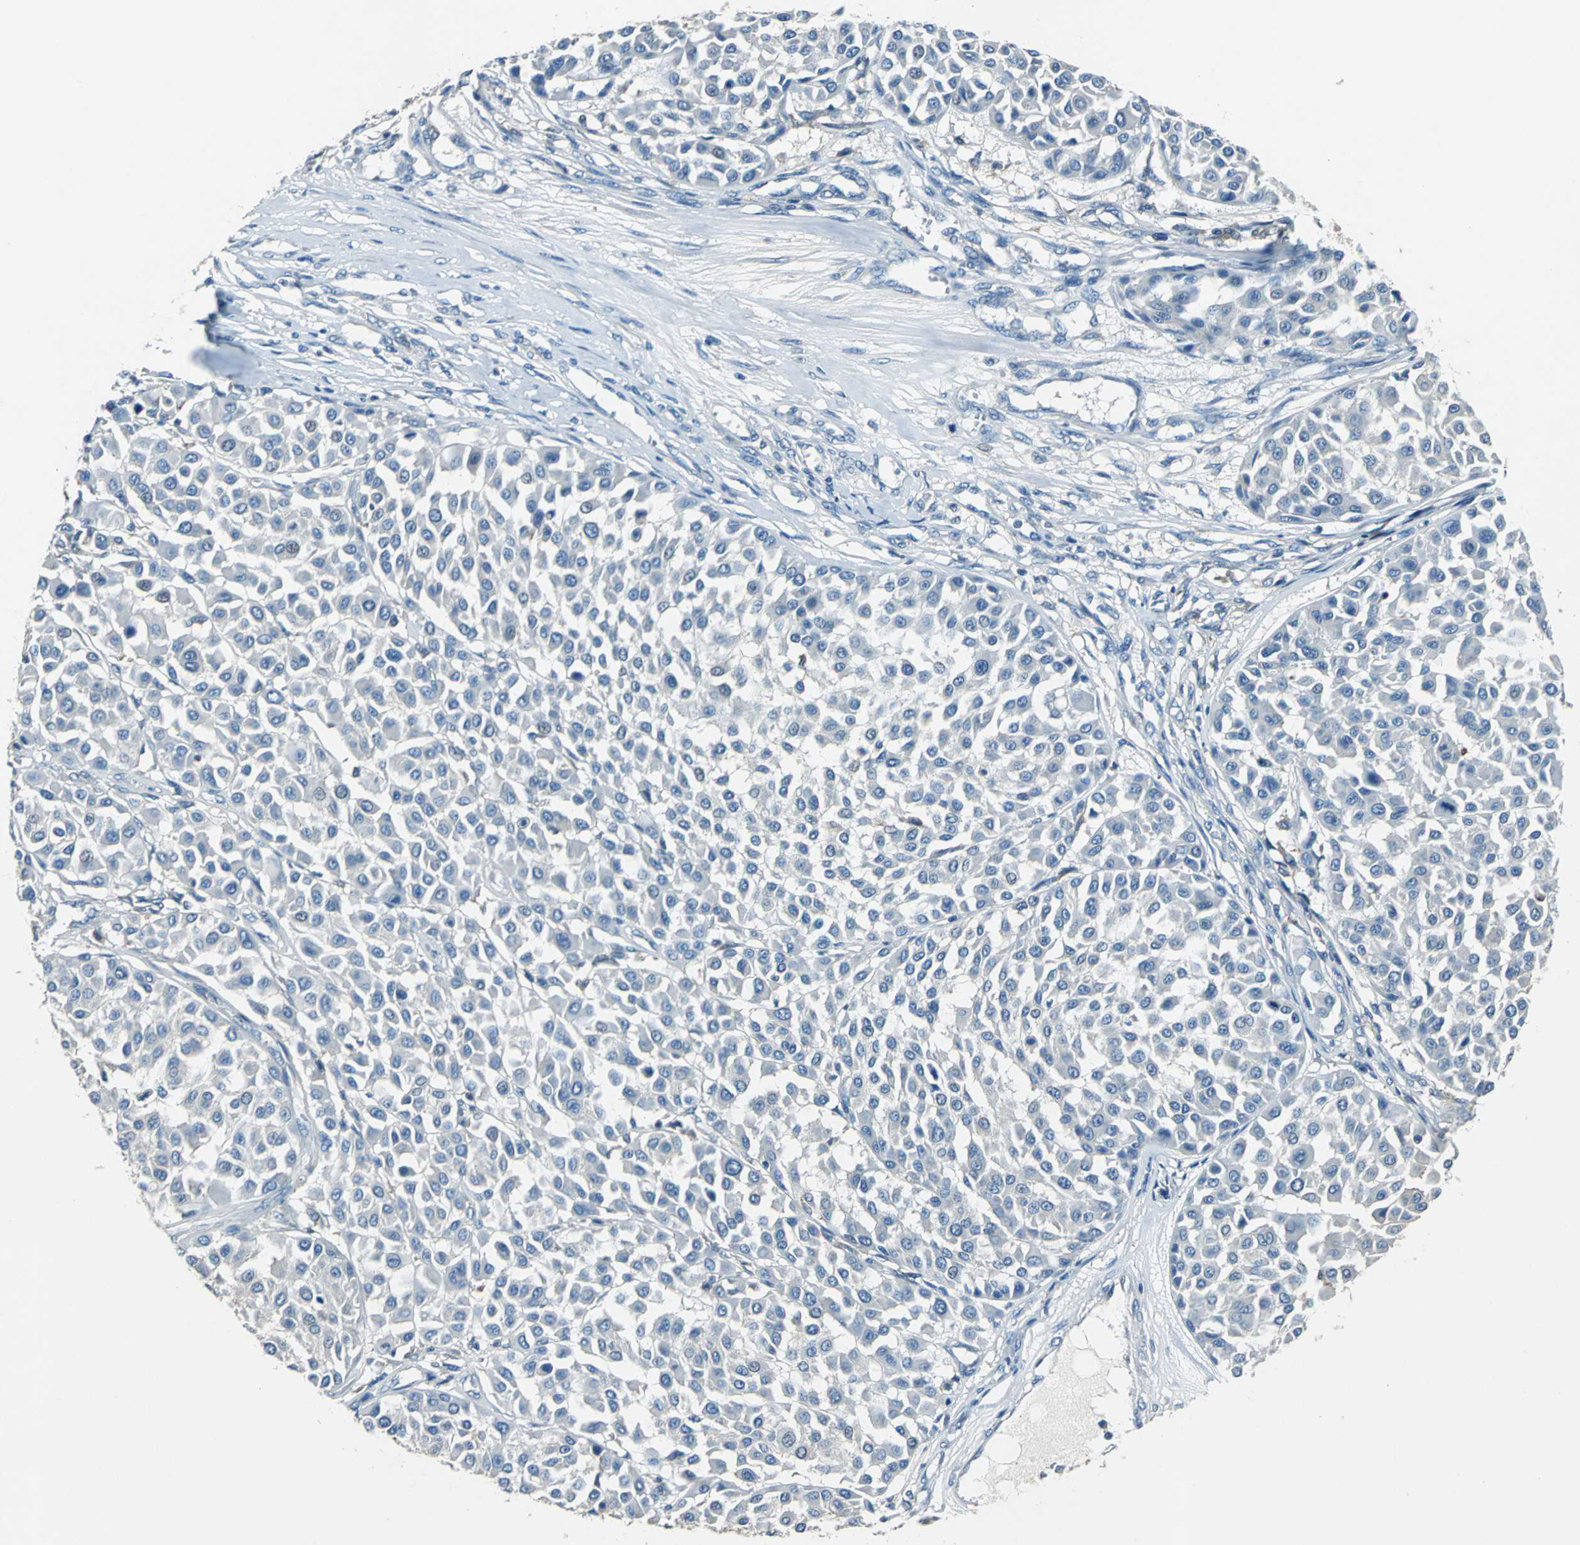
{"staining": {"intensity": "negative", "quantity": "none", "location": "none"}, "tissue": "melanoma", "cell_type": "Tumor cells", "image_type": "cancer", "snomed": [{"axis": "morphology", "description": "Malignant melanoma, Metastatic site"}, {"axis": "topography", "description": "Soft tissue"}], "caption": "Immunohistochemistry of human melanoma shows no staining in tumor cells.", "gene": "PRKCA", "patient": {"sex": "male", "age": 41}}